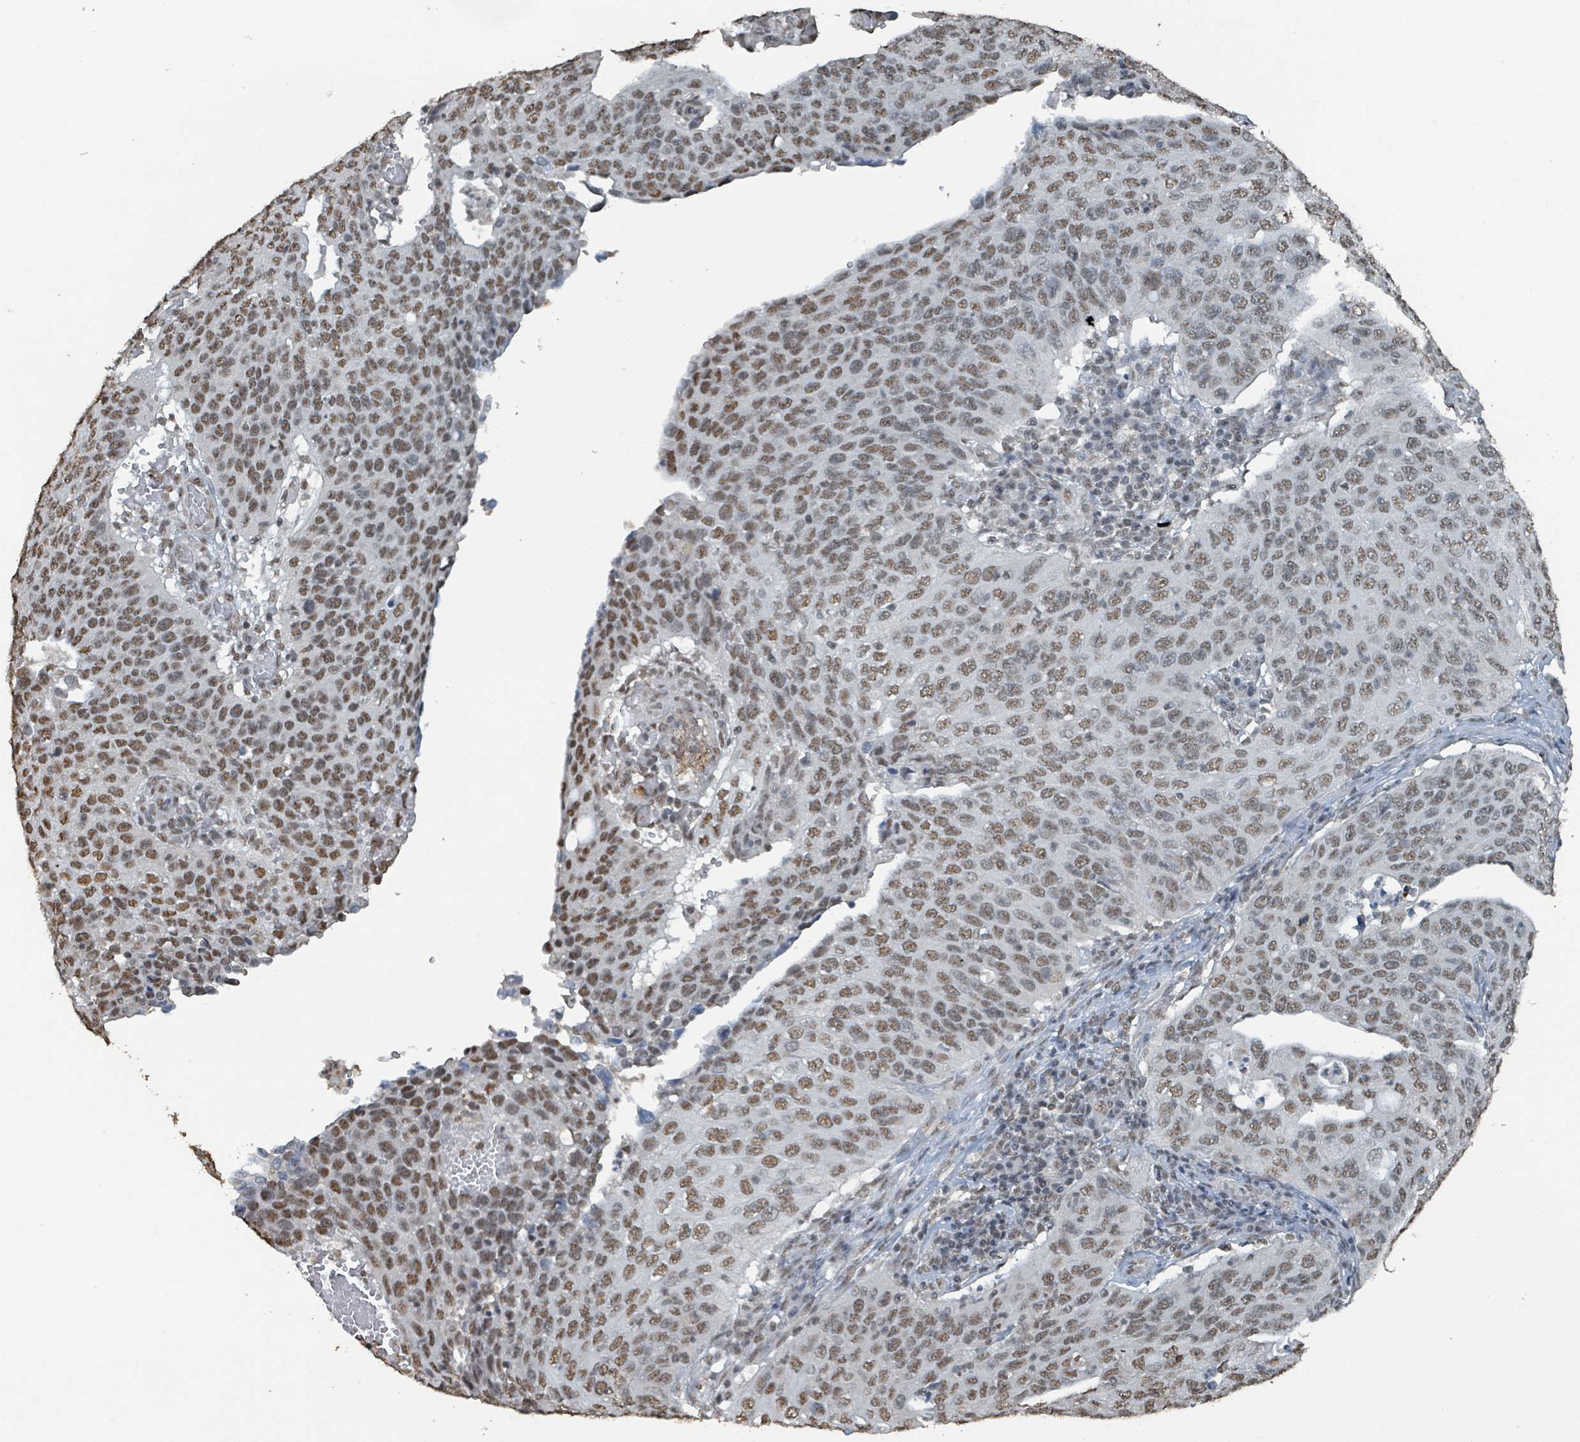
{"staining": {"intensity": "moderate", "quantity": ">75%", "location": "nuclear"}, "tissue": "cervical cancer", "cell_type": "Tumor cells", "image_type": "cancer", "snomed": [{"axis": "morphology", "description": "Squamous cell carcinoma, NOS"}, {"axis": "topography", "description": "Cervix"}], "caption": "Immunohistochemical staining of cervical squamous cell carcinoma reveals moderate nuclear protein staining in approximately >75% of tumor cells.", "gene": "PHIP", "patient": {"sex": "female", "age": 36}}